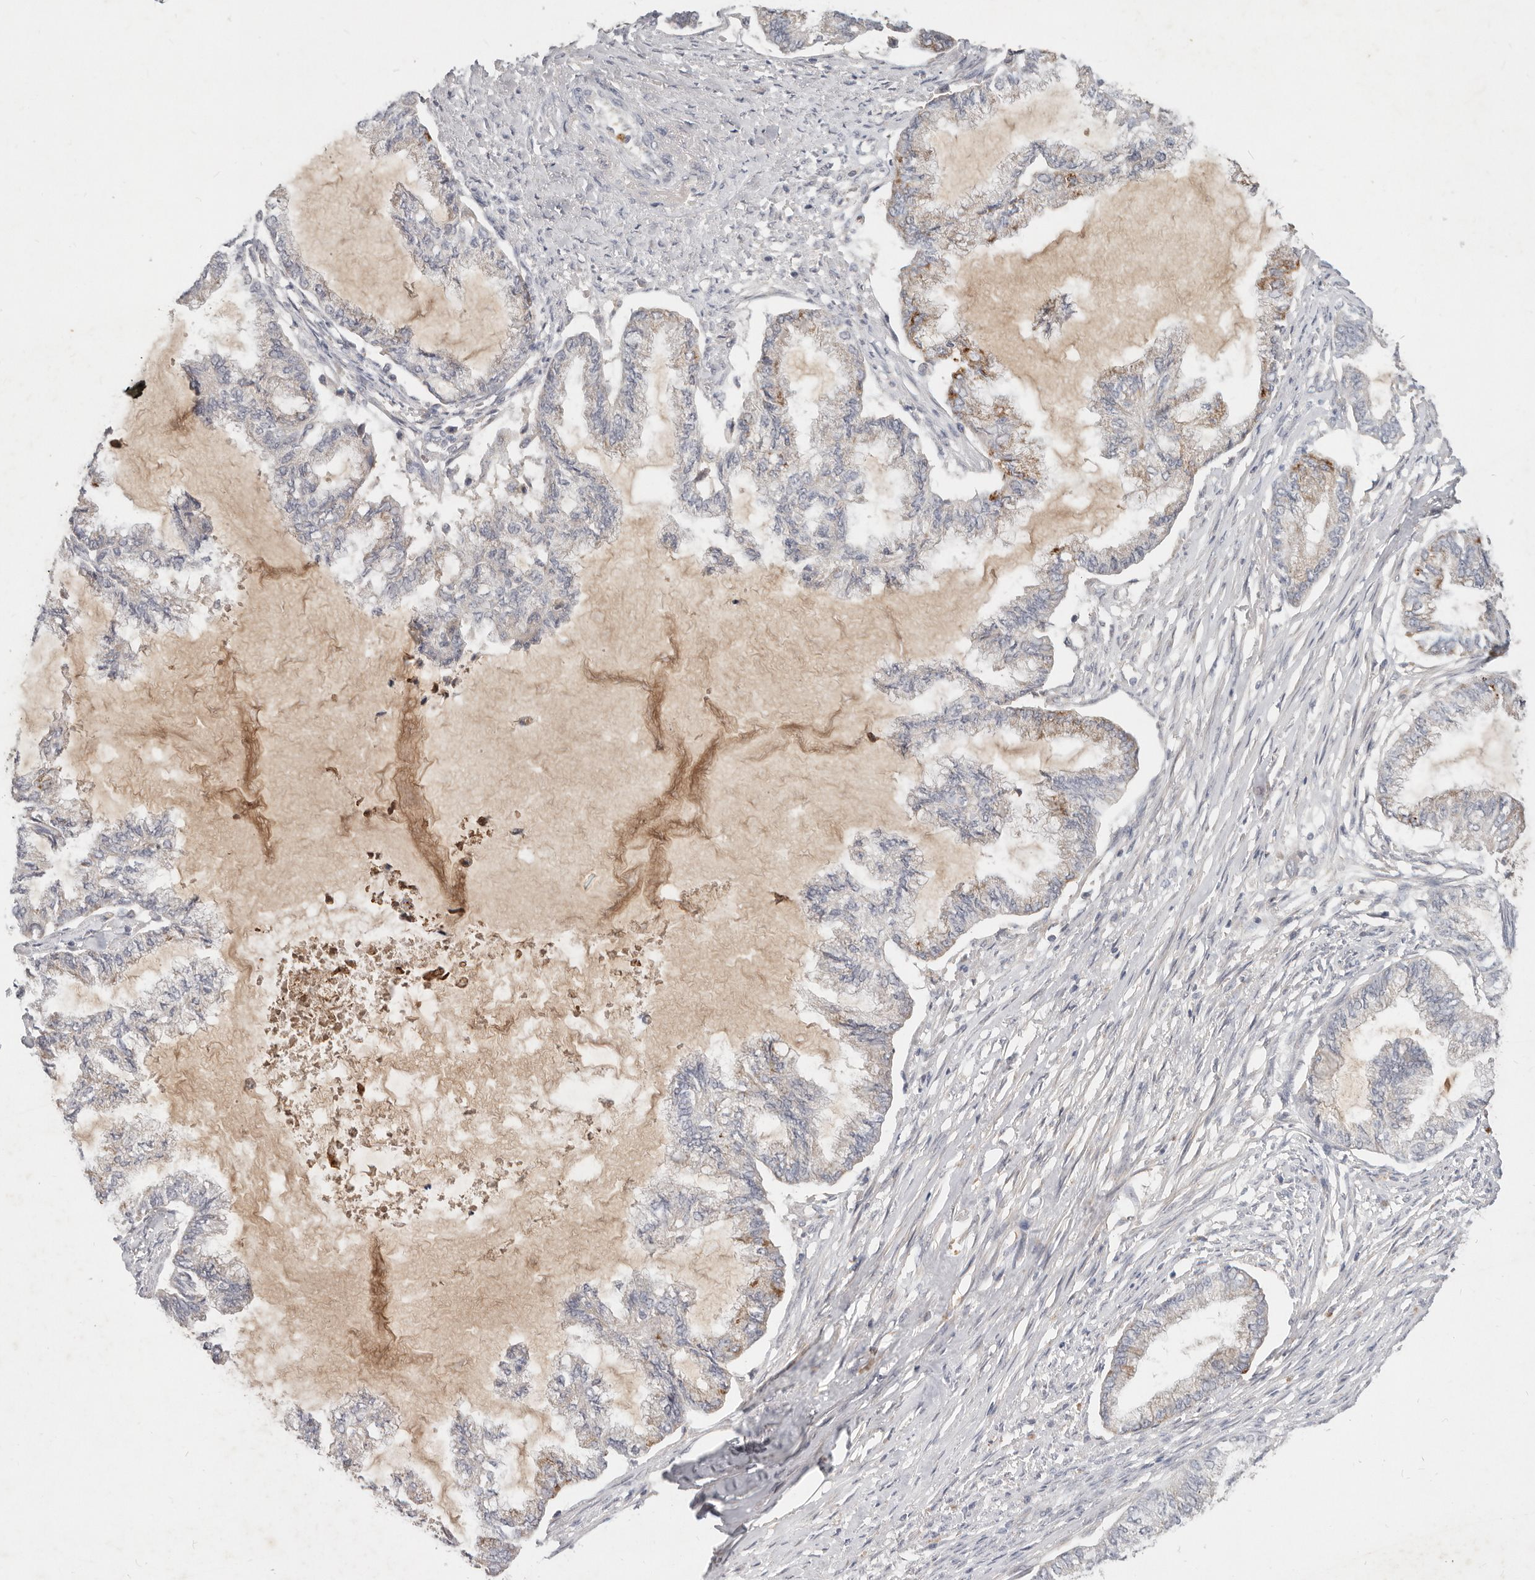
{"staining": {"intensity": "weak", "quantity": "<25%", "location": "cytoplasmic/membranous"}, "tissue": "endometrial cancer", "cell_type": "Tumor cells", "image_type": "cancer", "snomed": [{"axis": "morphology", "description": "Adenocarcinoma, NOS"}, {"axis": "topography", "description": "Endometrium"}], "caption": "IHC of endometrial cancer displays no expression in tumor cells.", "gene": "USP49", "patient": {"sex": "female", "age": 86}}